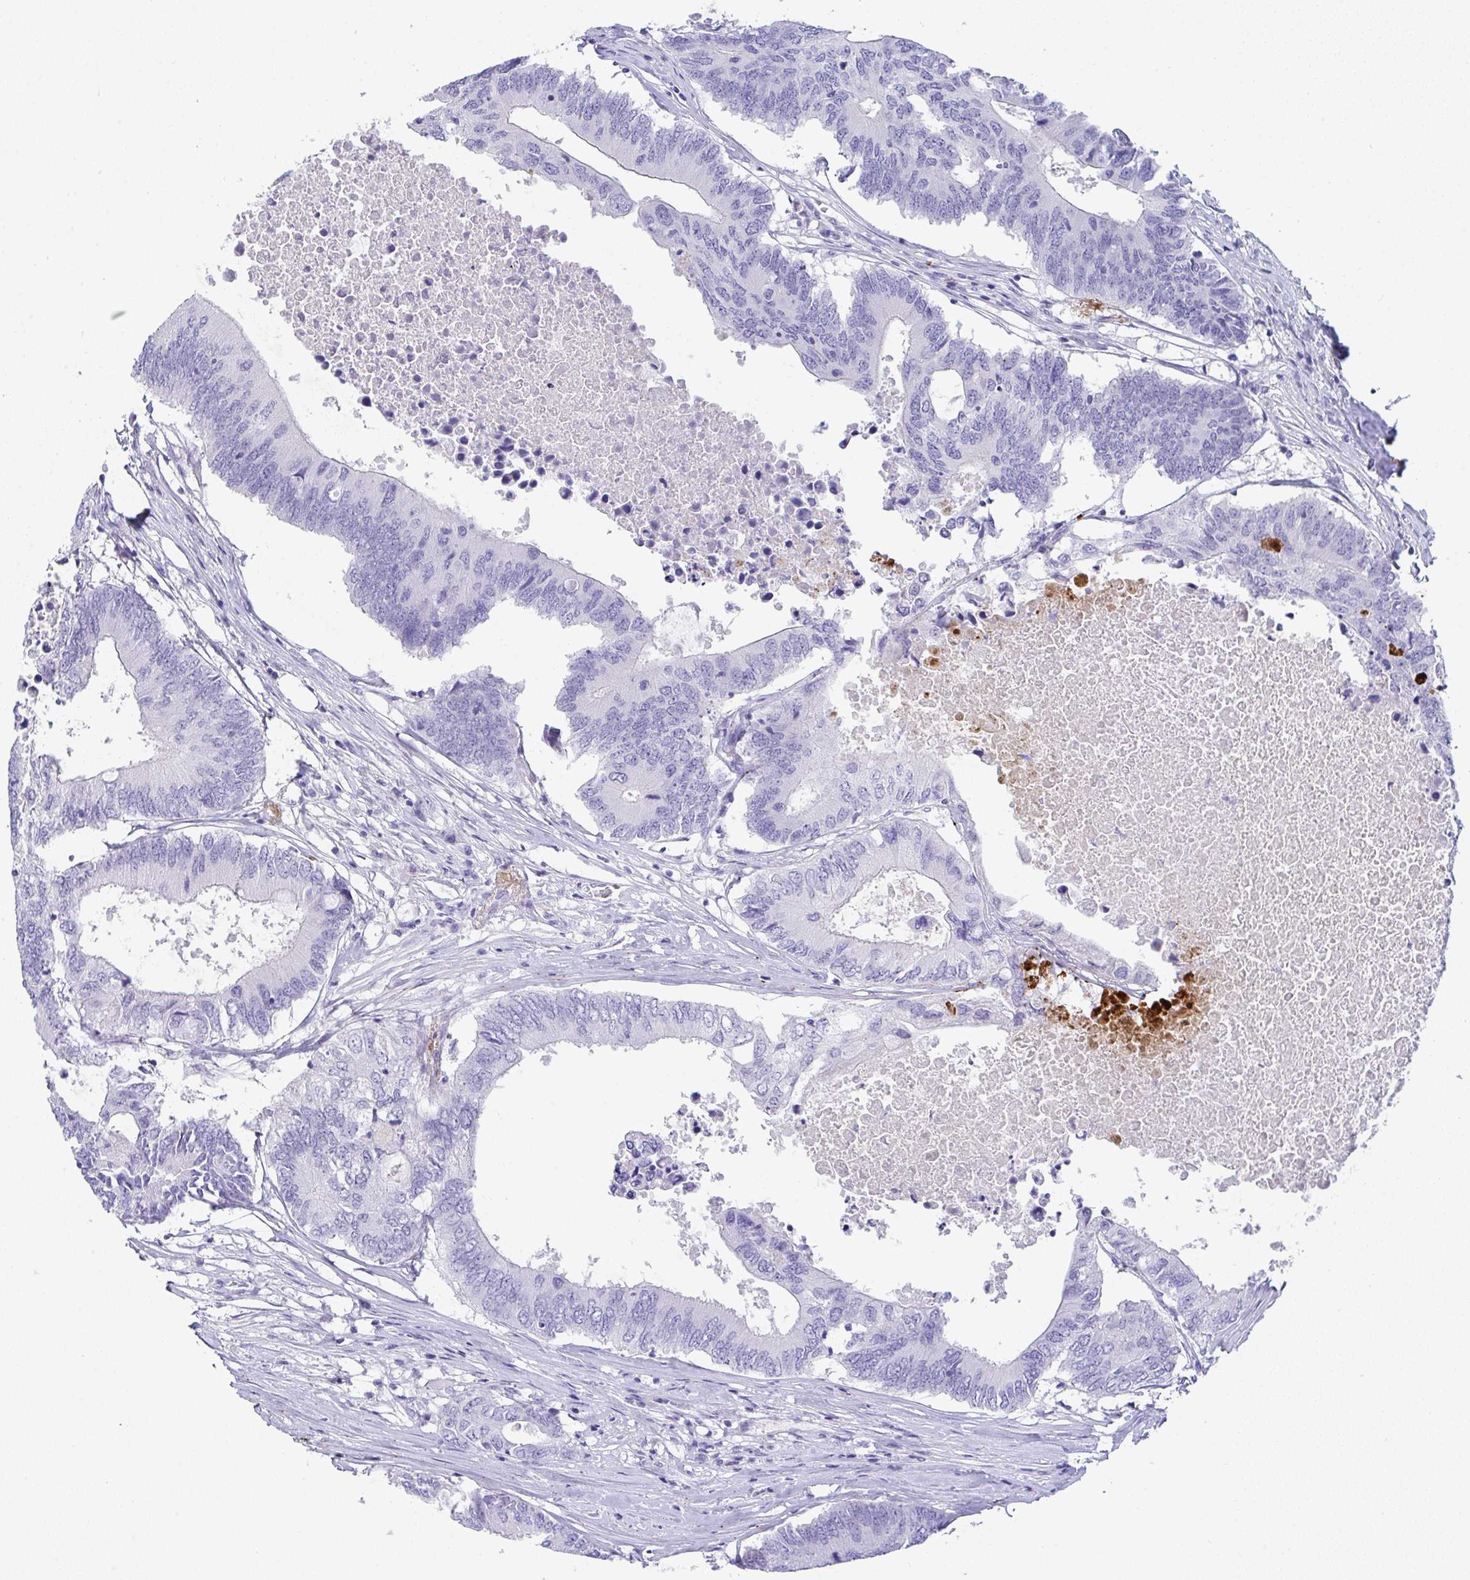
{"staining": {"intensity": "negative", "quantity": "none", "location": "none"}, "tissue": "colorectal cancer", "cell_type": "Tumor cells", "image_type": "cancer", "snomed": [{"axis": "morphology", "description": "Adenocarcinoma, NOS"}, {"axis": "topography", "description": "Colon"}], "caption": "An immunohistochemistry histopathology image of adenocarcinoma (colorectal) is shown. There is no staining in tumor cells of adenocarcinoma (colorectal). (DAB (3,3'-diaminobenzidine) IHC visualized using brightfield microscopy, high magnification).", "gene": "KMT2E", "patient": {"sex": "male", "age": 71}}